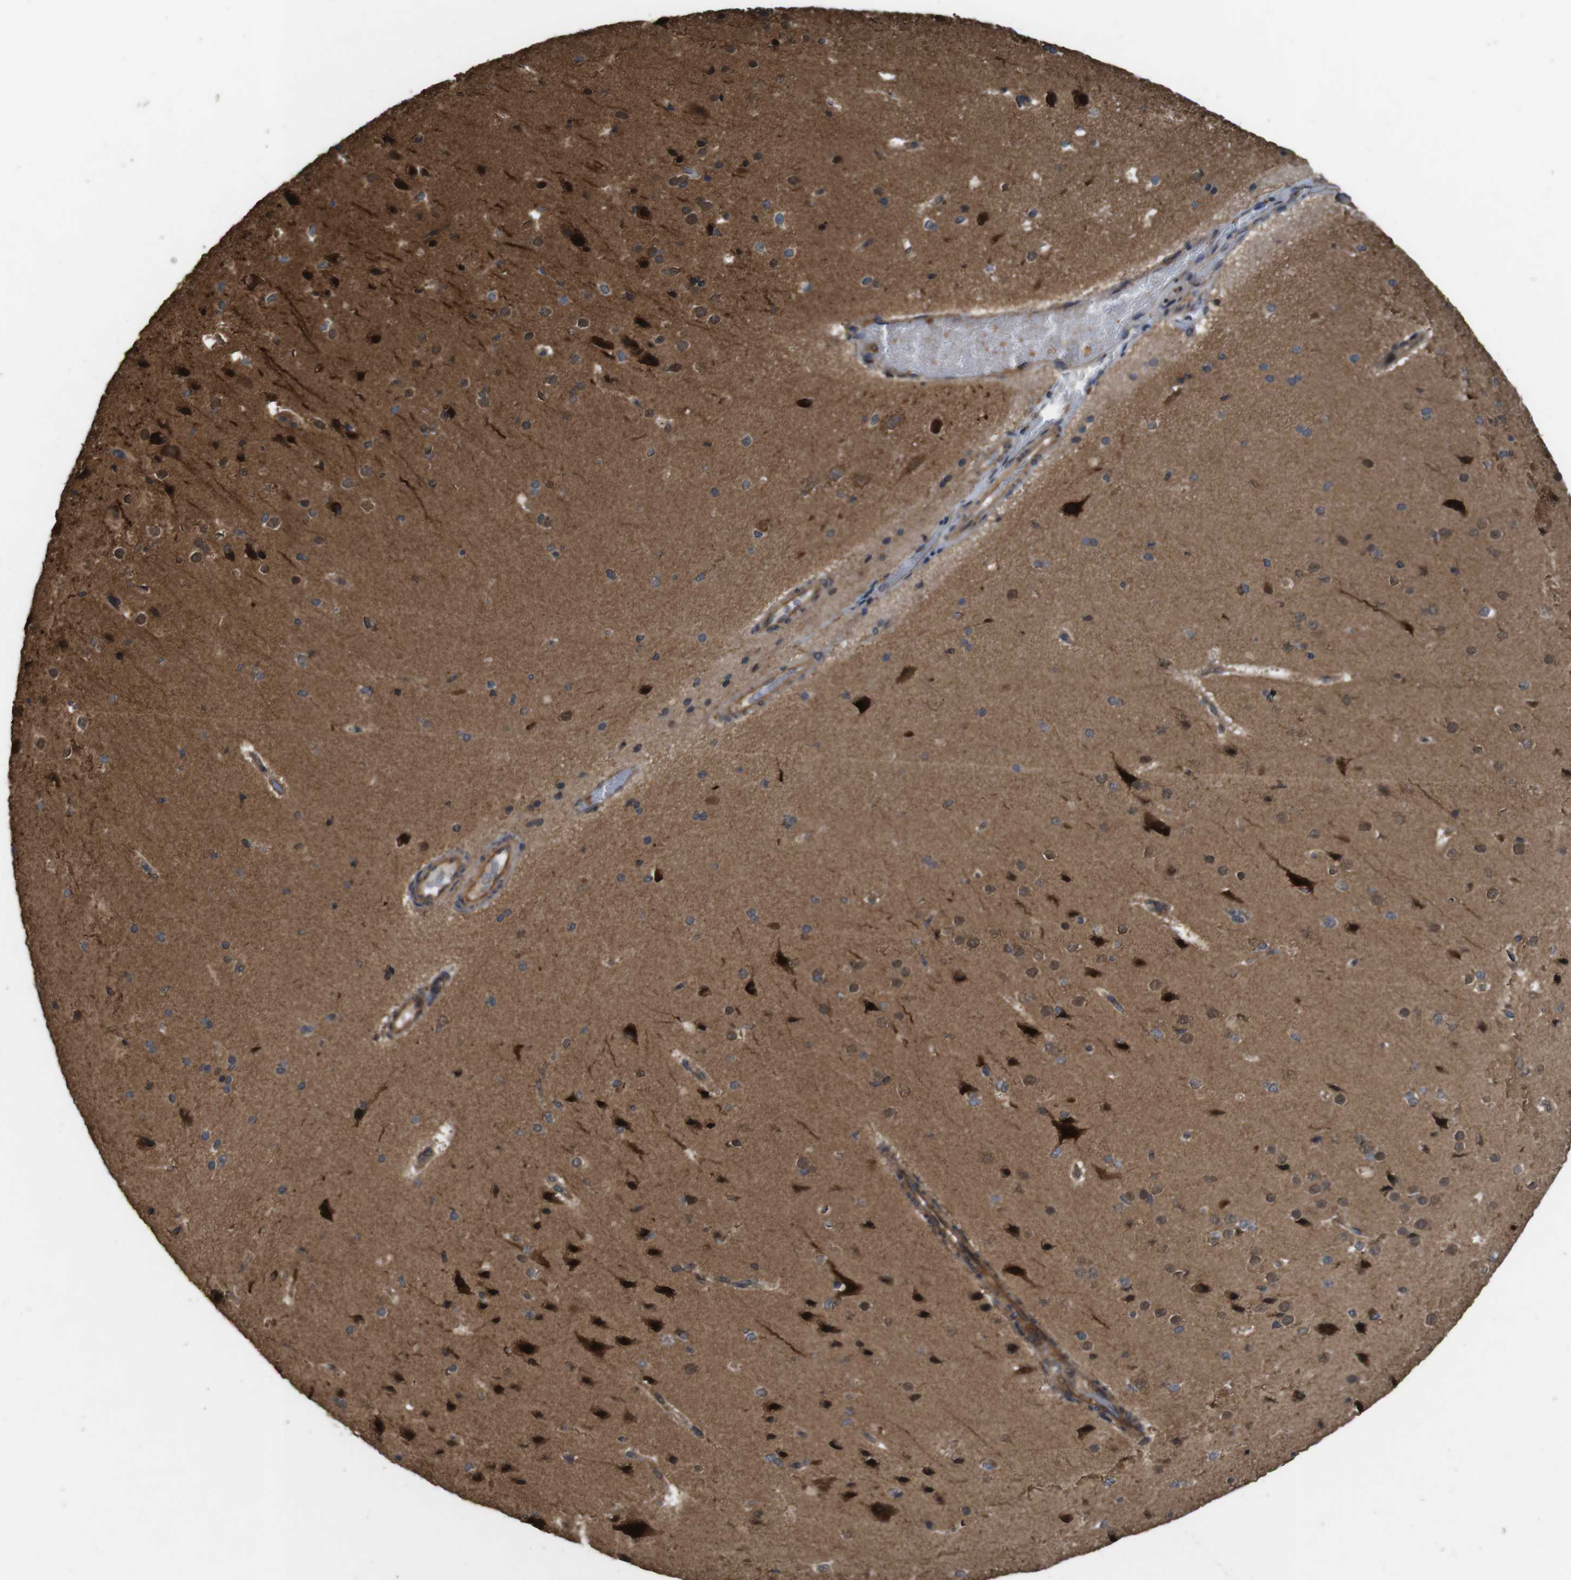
{"staining": {"intensity": "moderate", "quantity": ">75%", "location": "cytoplasmic/membranous"}, "tissue": "cerebral cortex", "cell_type": "Endothelial cells", "image_type": "normal", "snomed": [{"axis": "morphology", "description": "Normal tissue, NOS"}, {"axis": "morphology", "description": "Developmental malformation"}, {"axis": "topography", "description": "Cerebral cortex"}], "caption": "A micrograph of human cerebral cortex stained for a protein reveals moderate cytoplasmic/membranous brown staining in endothelial cells. (Stains: DAB in brown, nuclei in blue, Microscopy: brightfield microscopy at high magnification).", "gene": "BAG4", "patient": {"sex": "female", "age": 30}}